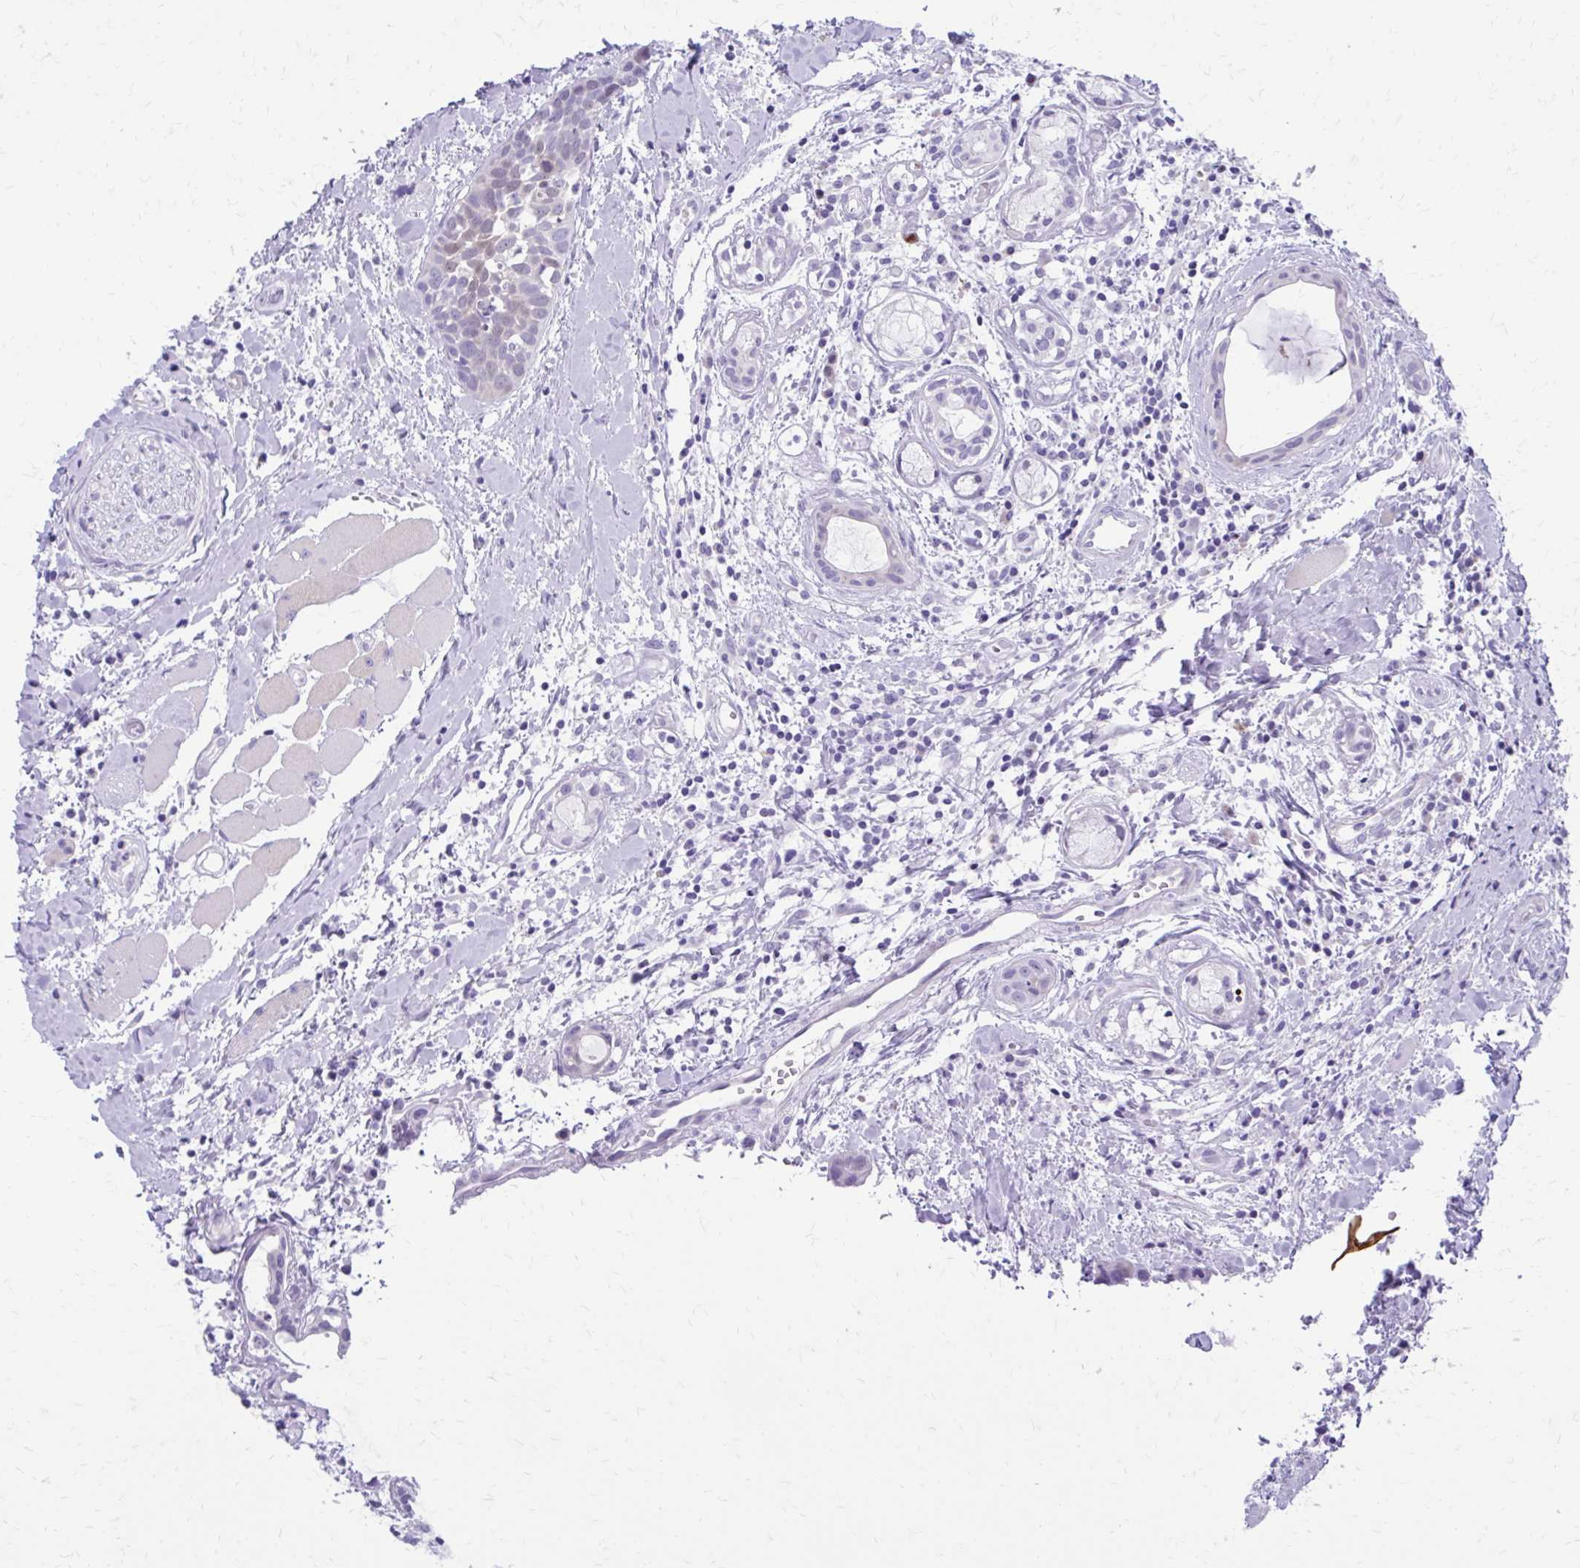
{"staining": {"intensity": "moderate", "quantity": "25%-75%", "location": "cytoplasmic/membranous,nuclear"}, "tissue": "head and neck cancer", "cell_type": "Tumor cells", "image_type": "cancer", "snomed": [{"axis": "morphology", "description": "Squamous cell carcinoma, NOS"}, {"axis": "topography", "description": "Head-Neck"}], "caption": "This micrograph exhibits head and neck cancer (squamous cell carcinoma) stained with immunohistochemistry (IHC) to label a protein in brown. The cytoplasmic/membranous and nuclear of tumor cells show moderate positivity for the protein. Nuclei are counter-stained blue.", "gene": "LCN15", "patient": {"sex": "female", "age": 50}}